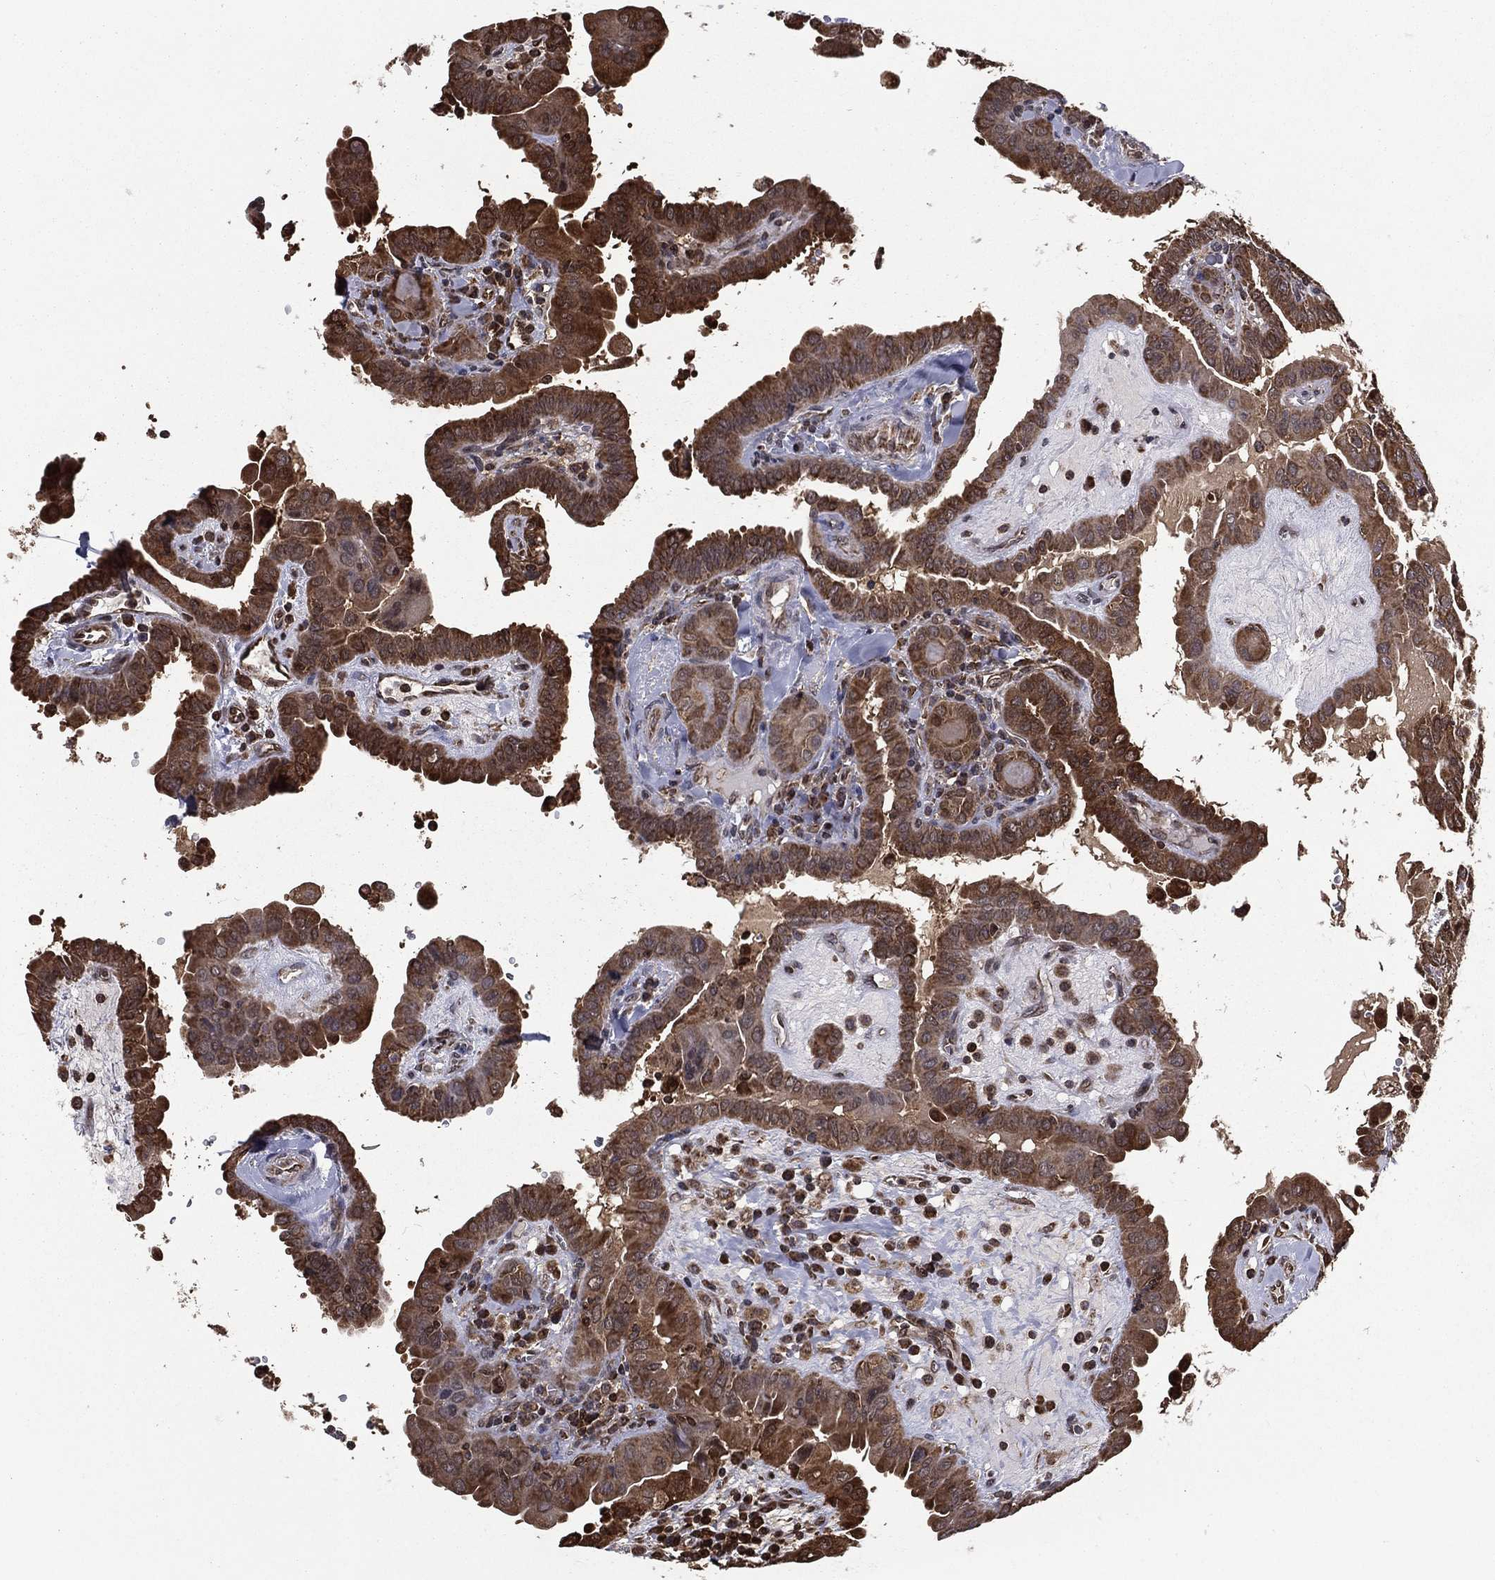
{"staining": {"intensity": "strong", "quantity": ">75%", "location": "cytoplasmic/membranous"}, "tissue": "thyroid cancer", "cell_type": "Tumor cells", "image_type": "cancer", "snomed": [{"axis": "morphology", "description": "Papillary adenocarcinoma, NOS"}, {"axis": "topography", "description": "Thyroid gland"}], "caption": "Protein expression analysis of human thyroid cancer reveals strong cytoplasmic/membranous expression in approximately >75% of tumor cells. (brown staining indicates protein expression, while blue staining denotes nuclei).", "gene": "RIGI", "patient": {"sex": "female", "age": 37}}